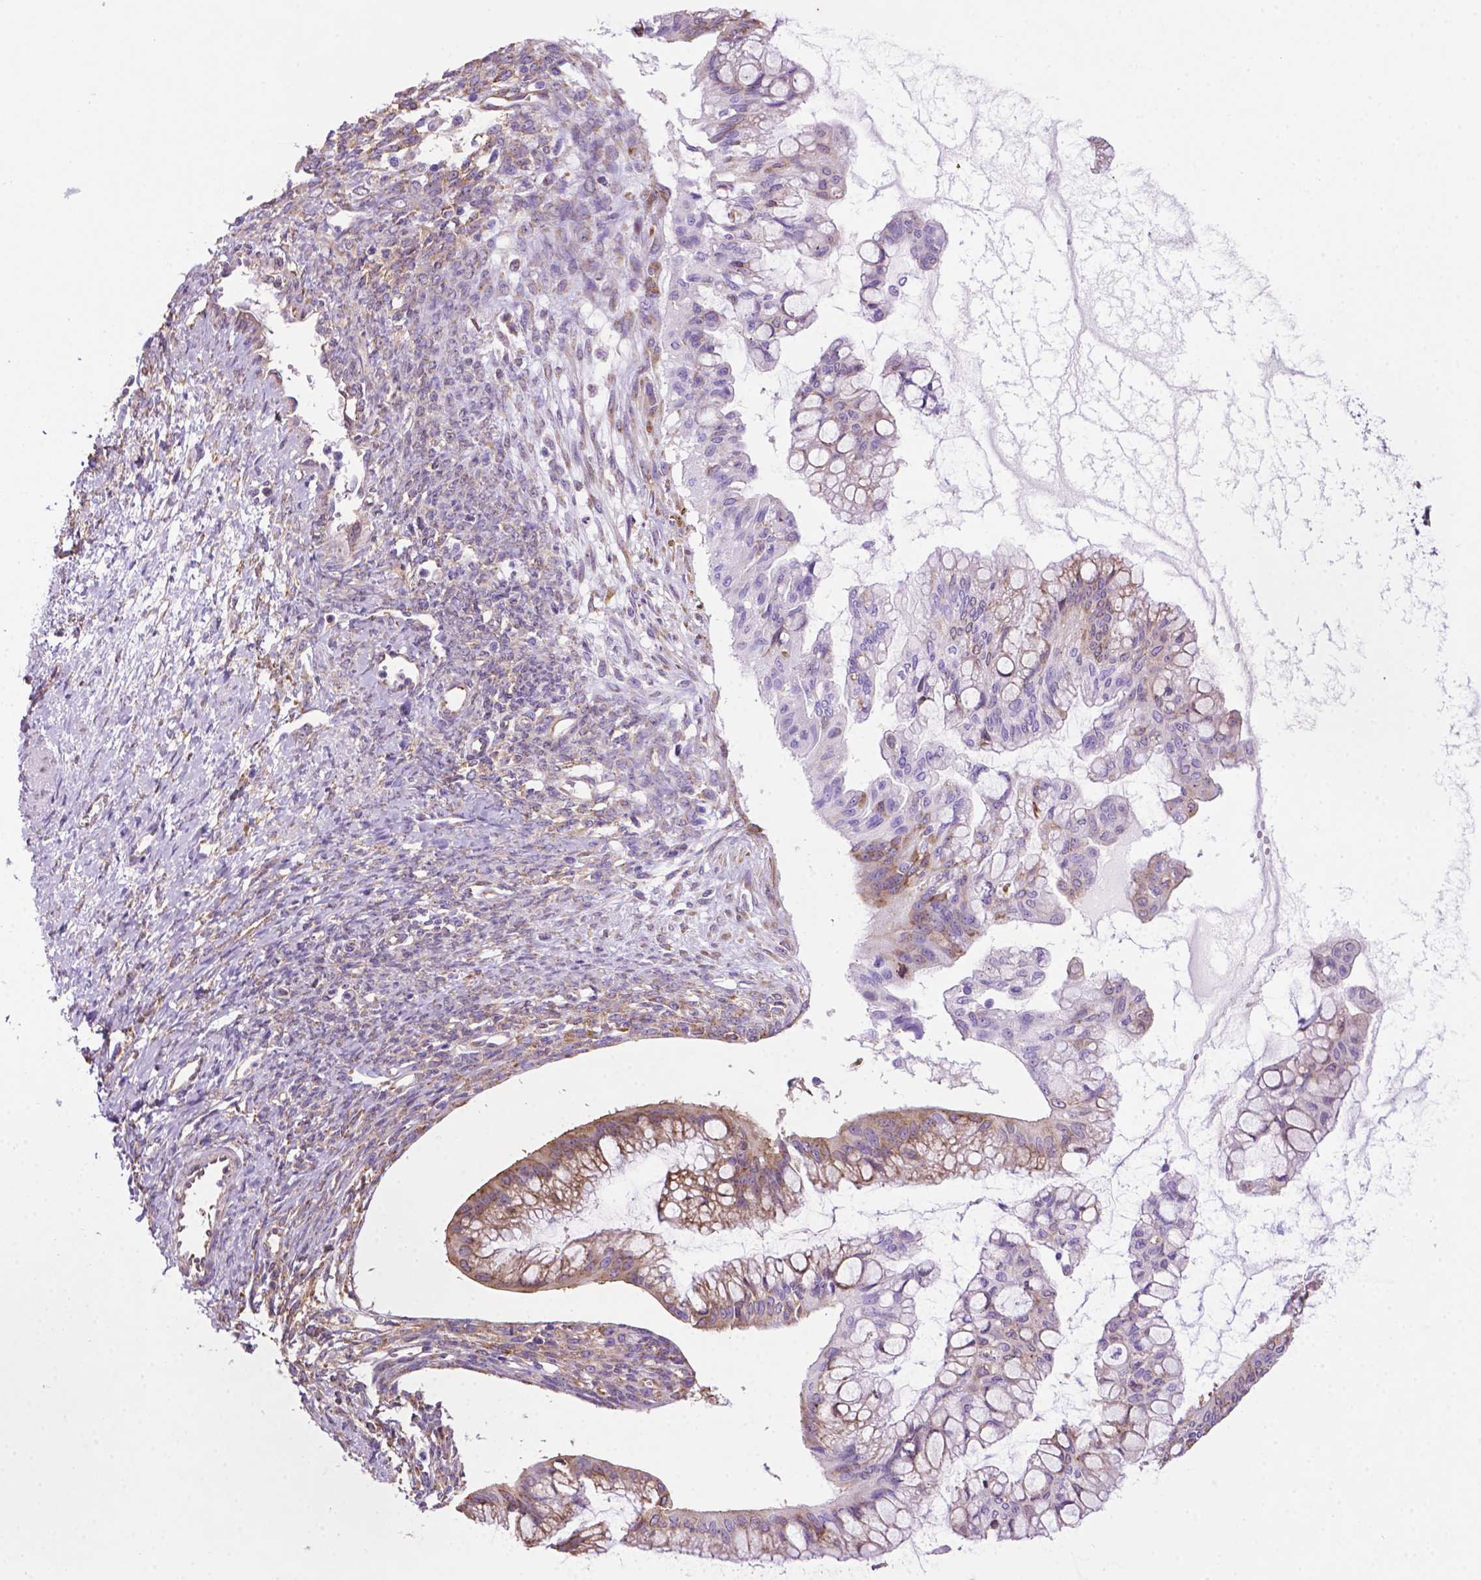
{"staining": {"intensity": "moderate", "quantity": "25%-75%", "location": "cytoplasmic/membranous"}, "tissue": "ovarian cancer", "cell_type": "Tumor cells", "image_type": "cancer", "snomed": [{"axis": "morphology", "description": "Cystadenocarcinoma, mucinous, NOS"}, {"axis": "topography", "description": "Ovary"}], "caption": "Human ovarian cancer stained with a brown dye exhibits moderate cytoplasmic/membranous positive staining in approximately 25%-75% of tumor cells.", "gene": "RPL29", "patient": {"sex": "female", "age": 73}}